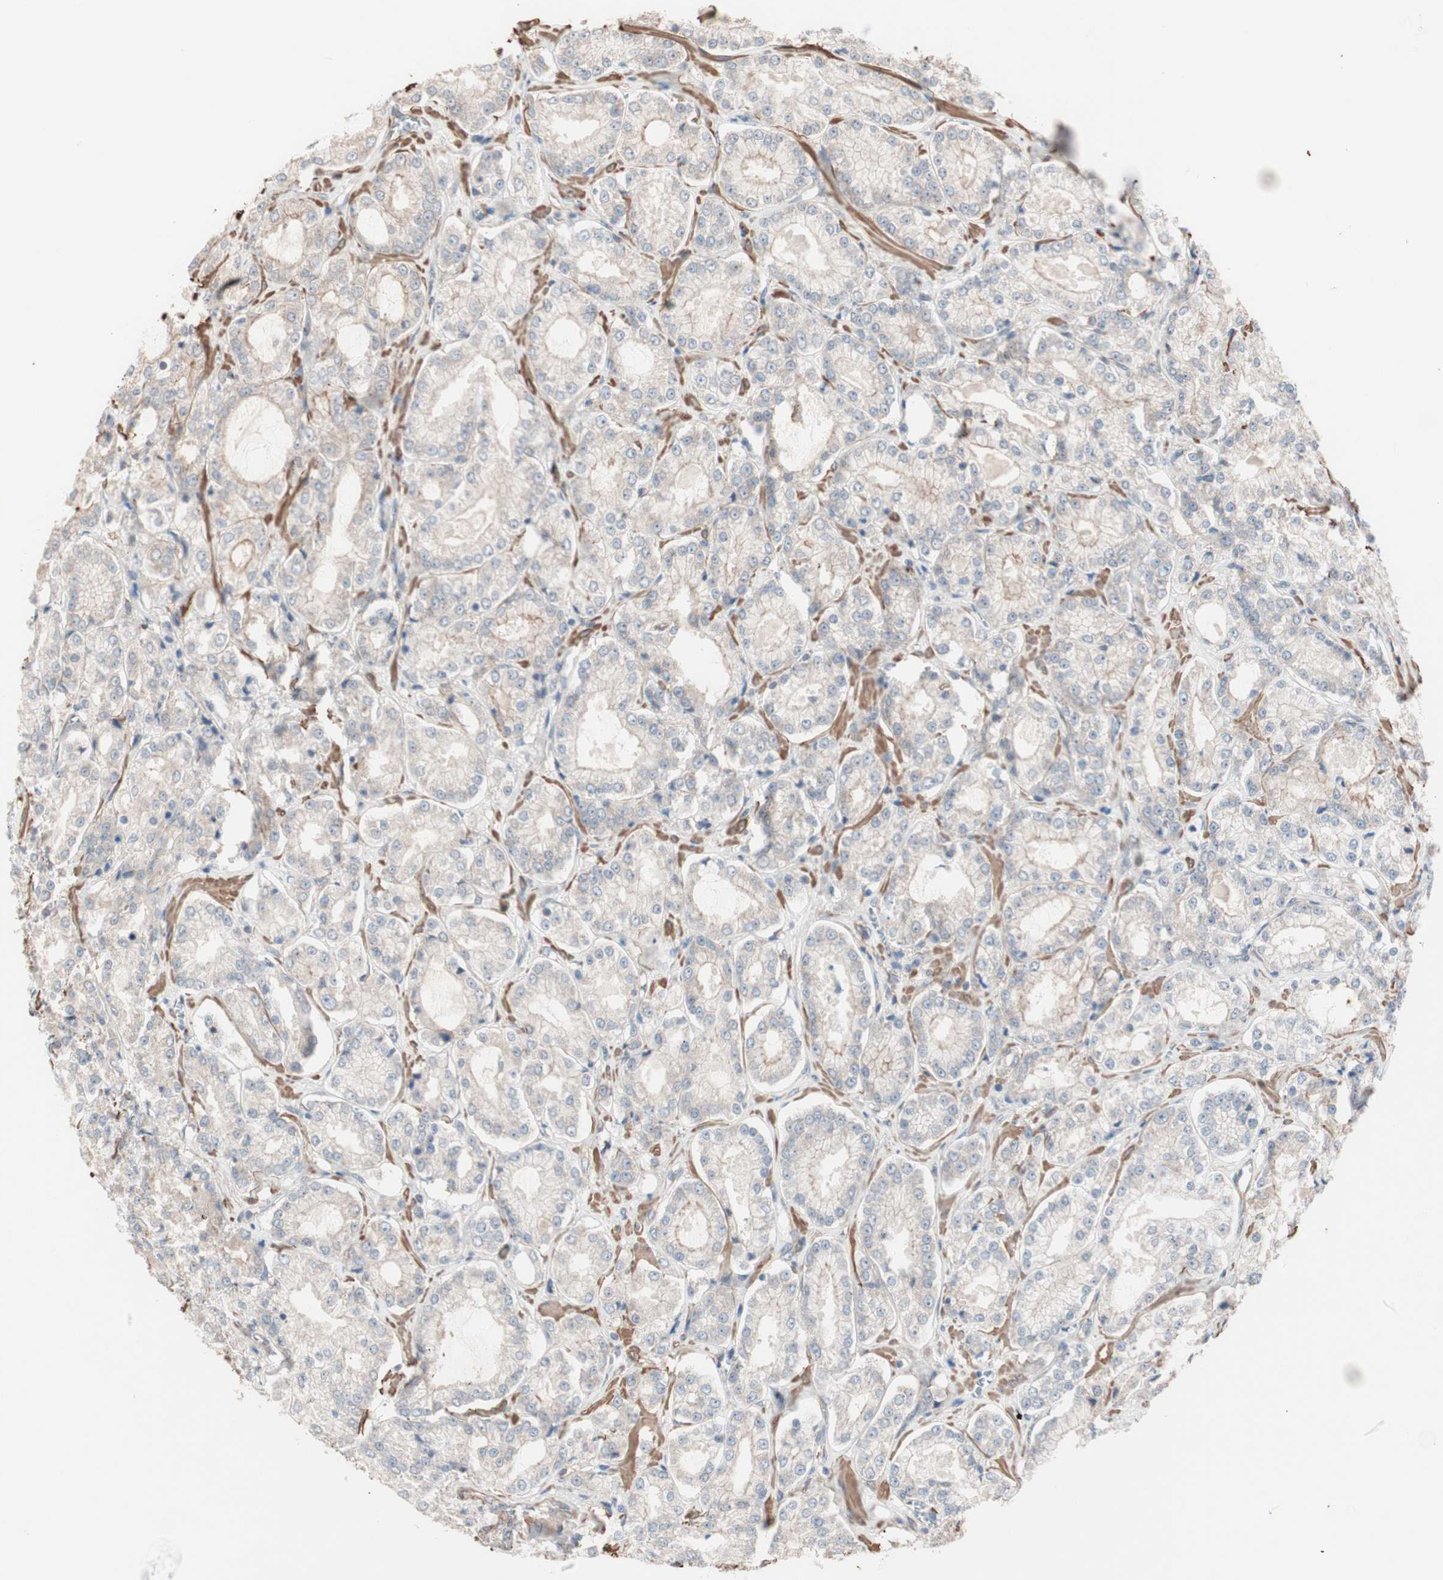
{"staining": {"intensity": "weak", "quantity": "25%-75%", "location": "cytoplasmic/membranous"}, "tissue": "prostate cancer", "cell_type": "Tumor cells", "image_type": "cancer", "snomed": [{"axis": "morphology", "description": "Adenocarcinoma, High grade"}, {"axis": "topography", "description": "Prostate"}], "caption": "High-grade adenocarcinoma (prostate) stained with DAB (3,3'-diaminobenzidine) IHC shows low levels of weak cytoplasmic/membranous expression in about 25%-75% of tumor cells.", "gene": "ALG5", "patient": {"sex": "male", "age": 73}}